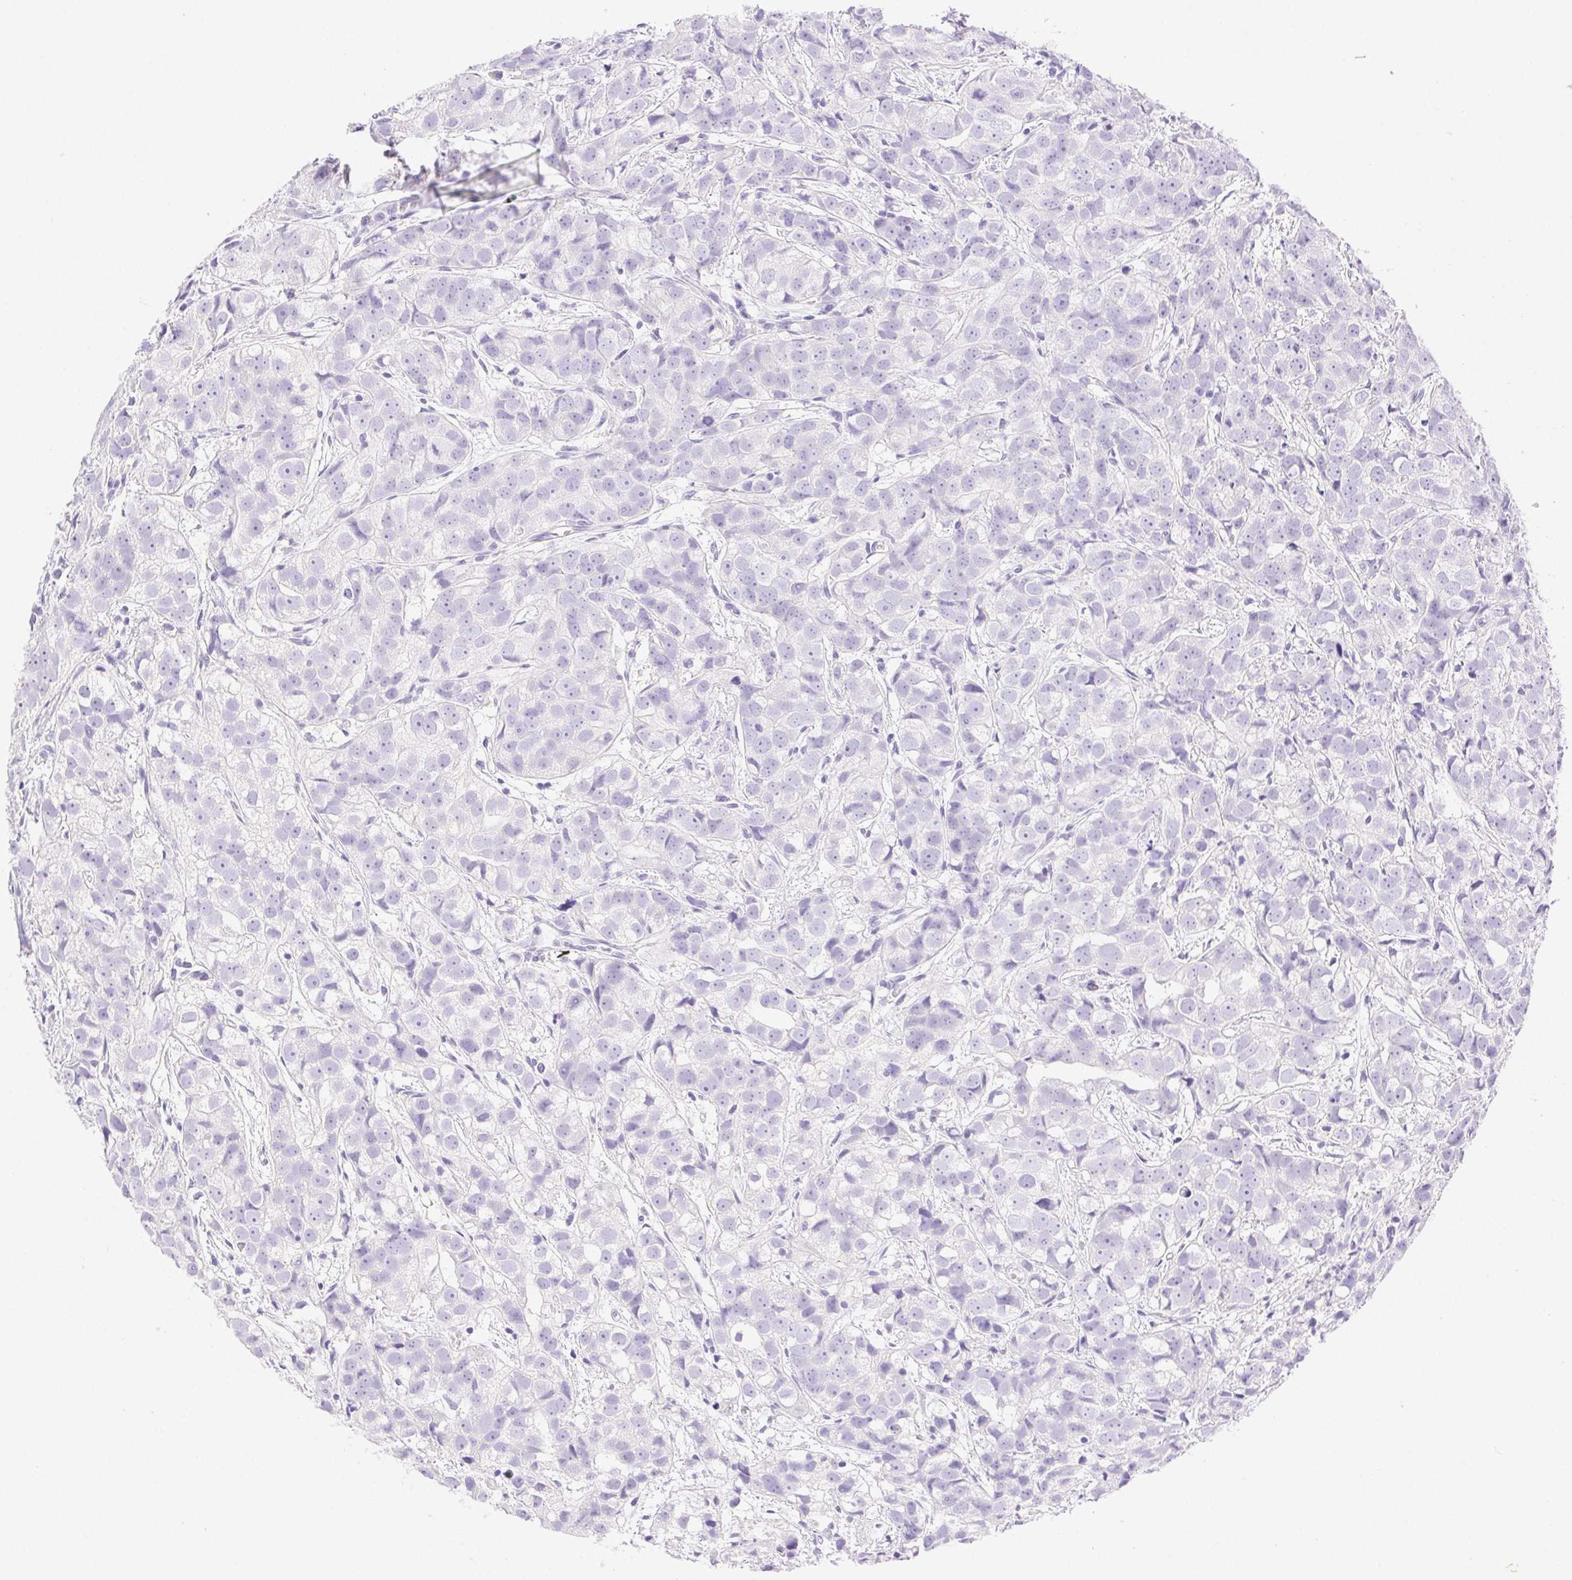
{"staining": {"intensity": "negative", "quantity": "none", "location": "none"}, "tissue": "prostate cancer", "cell_type": "Tumor cells", "image_type": "cancer", "snomed": [{"axis": "morphology", "description": "Adenocarcinoma, High grade"}, {"axis": "topography", "description": "Prostate"}], "caption": "Immunohistochemistry (IHC) photomicrograph of human prostate cancer stained for a protein (brown), which shows no expression in tumor cells.", "gene": "SPACA4", "patient": {"sex": "male", "age": 68}}